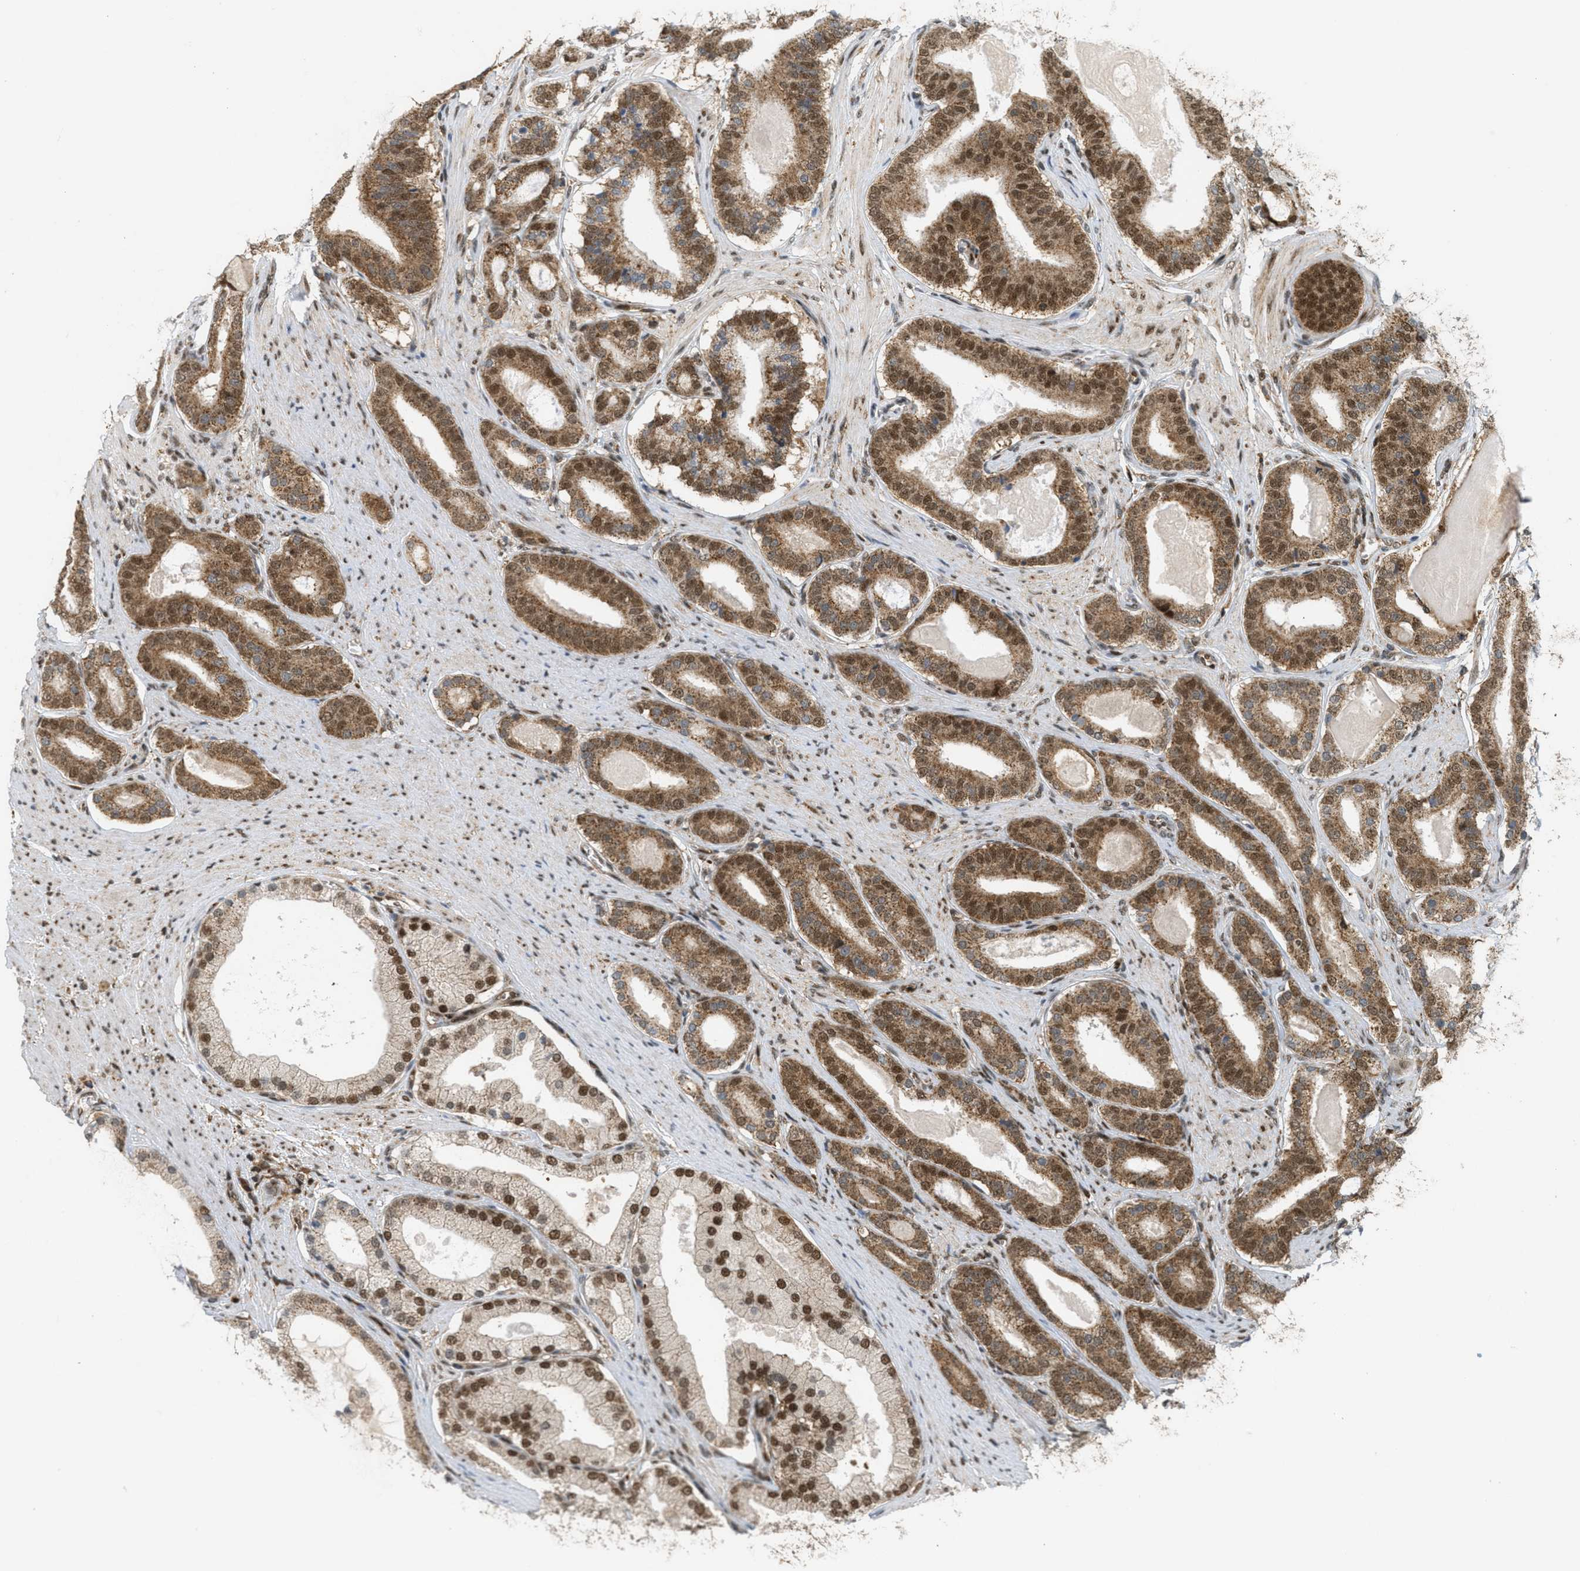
{"staining": {"intensity": "strong", "quantity": ">75%", "location": "cytoplasmic/membranous,nuclear"}, "tissue": "prostate cancer", "cell_type": "Tumor cells", "image_type": "cancer", "snomed": [{"axis": "morphology", "description": "Adenocarcinoma, High grade"}, {"axis": "topography", "description": "Prostate"}], "caption": "High-grade adenocarcinoma (prostate) stained with a protein marker reveals strong staining in tumor cells.", "gene": "TLK1", "patient": {"sex": "male", "age": 60}}